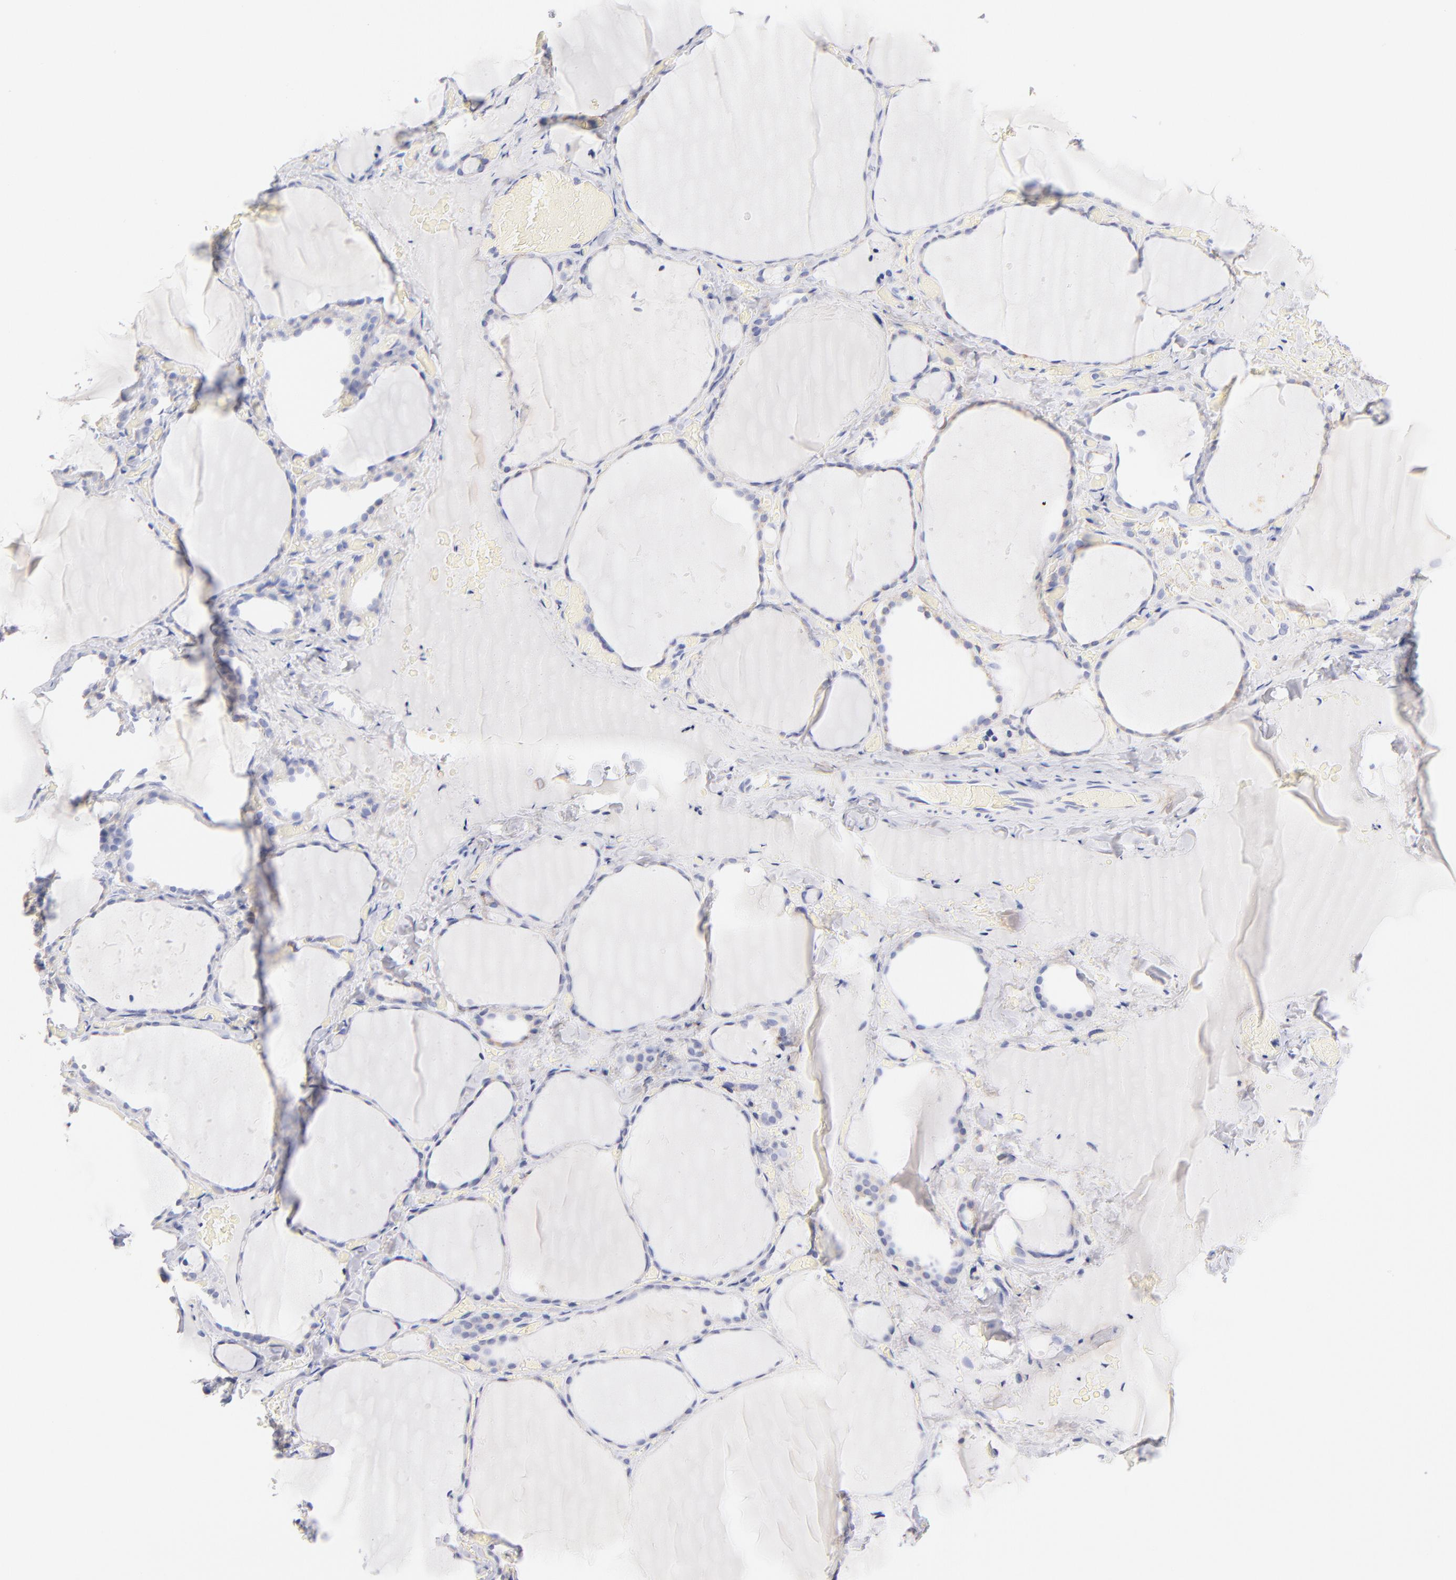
{"staining": {"intensity": "weak", "quantity": "<25%", "location": "cytoplasmic/membranous"}, "tissue": "thyroid gland", "cell_type": "Glandular cells", "image_type": "normal", "snomed": [{"axis": "morphology", "description": "Normal tissue, NOS"}, {"axis": "topography", "description": "Thyroid gland"}], "caption": "Human thyroid gland stained for a protein using IHC reveals no positivity in glandular cells.", "gene": "AIFM1", "patient": {"sex": "female", "age": 22}}